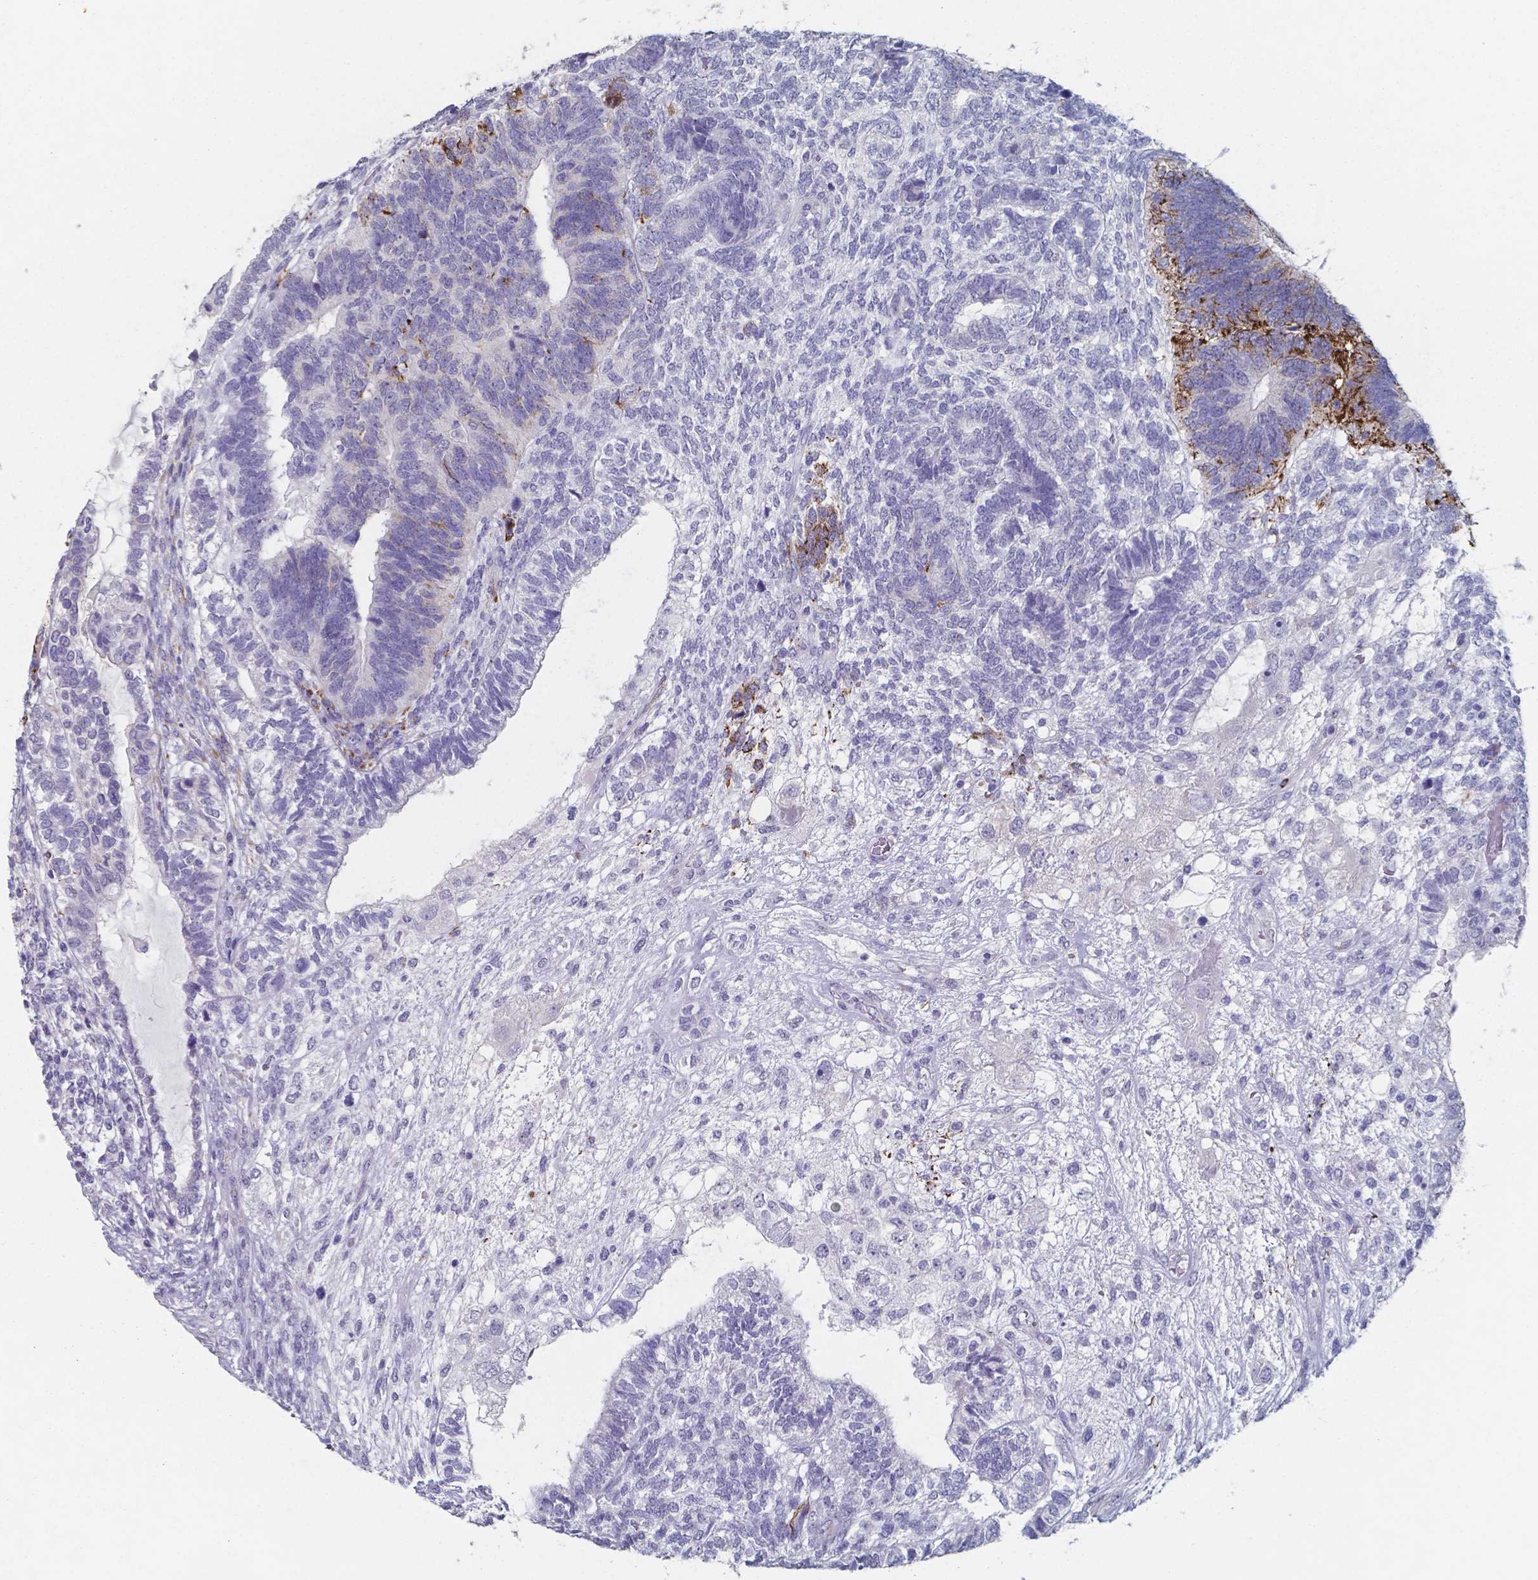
{"staining": {"intensity": "strong", "quantity": "<25%", "location": "cytoplasmic/membranous"}, "tissue": "testis cancer", "cell_type": "Tumor cells", "image_type": "cancer", "snomed": [{"axis": "morphology", "description": "Seminoma, NOS"}, {"axis": "morphology", "description": "Carcinoma, Embryonal, NOS"}, {"axis": "topography", "description": "Testis"}], "caption": "Immunohistochemical staining of seminoma (testis) reveals strong cytoplasmic/membranous protein positivity in approximately <25% of tumor cells. (DAB (3,3'-diaminobenzidine) = brown stain, brightfield microscopy at high magnification).", "gene": "PLA2R1", "patient": {"sex": "male", "age": 41}}